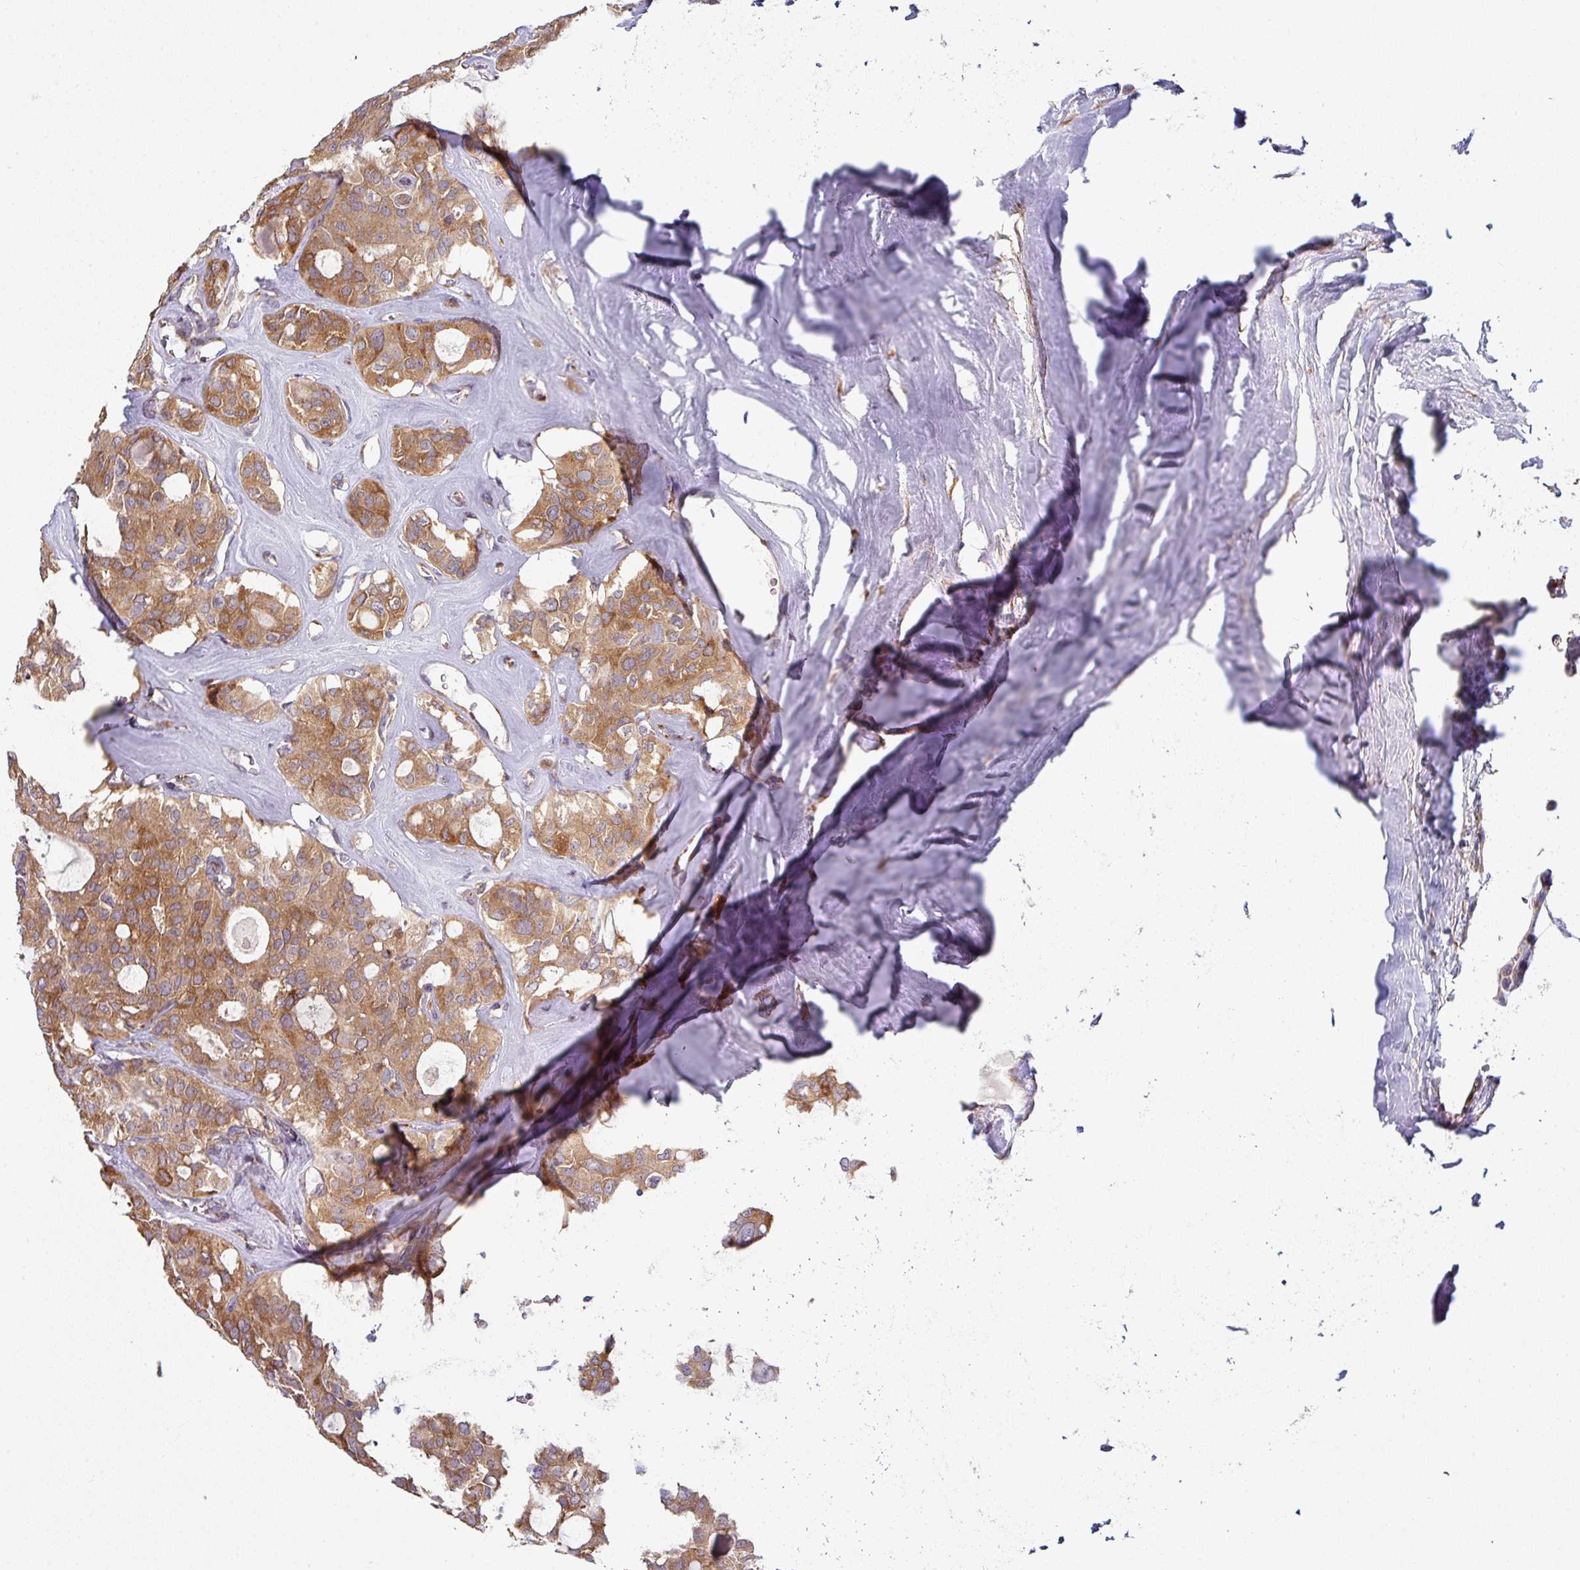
{"staining": {"intensity": "moderate", "quantity": "25%-75%", "location": "cytoplasmic/membranous"}, "tissue": "thyroid cancer", "cell_type": "Tumor cells", "image_type": "cancer", "snomed": [{"axis": "morphology", "description": "Follicular adenoma carcinoma, NOS"}, {"axis": "topography", "description": "Thyroid gland"}], "caption": "Protein expression analysis of thyroid follicular adenoma carcinoma demonstrates moderate cytoplasmic/membranous positivity in approximately 25%-75% of tumor cells. The protein of interest is stained brown, and the nuclei are stained in blue (DAB (3,3'-diaminobenzidine) IHC with brightfield microscopy, high magnification).", "gene": "ZNF268", "patient": {"sex": "male", "age": 75}}